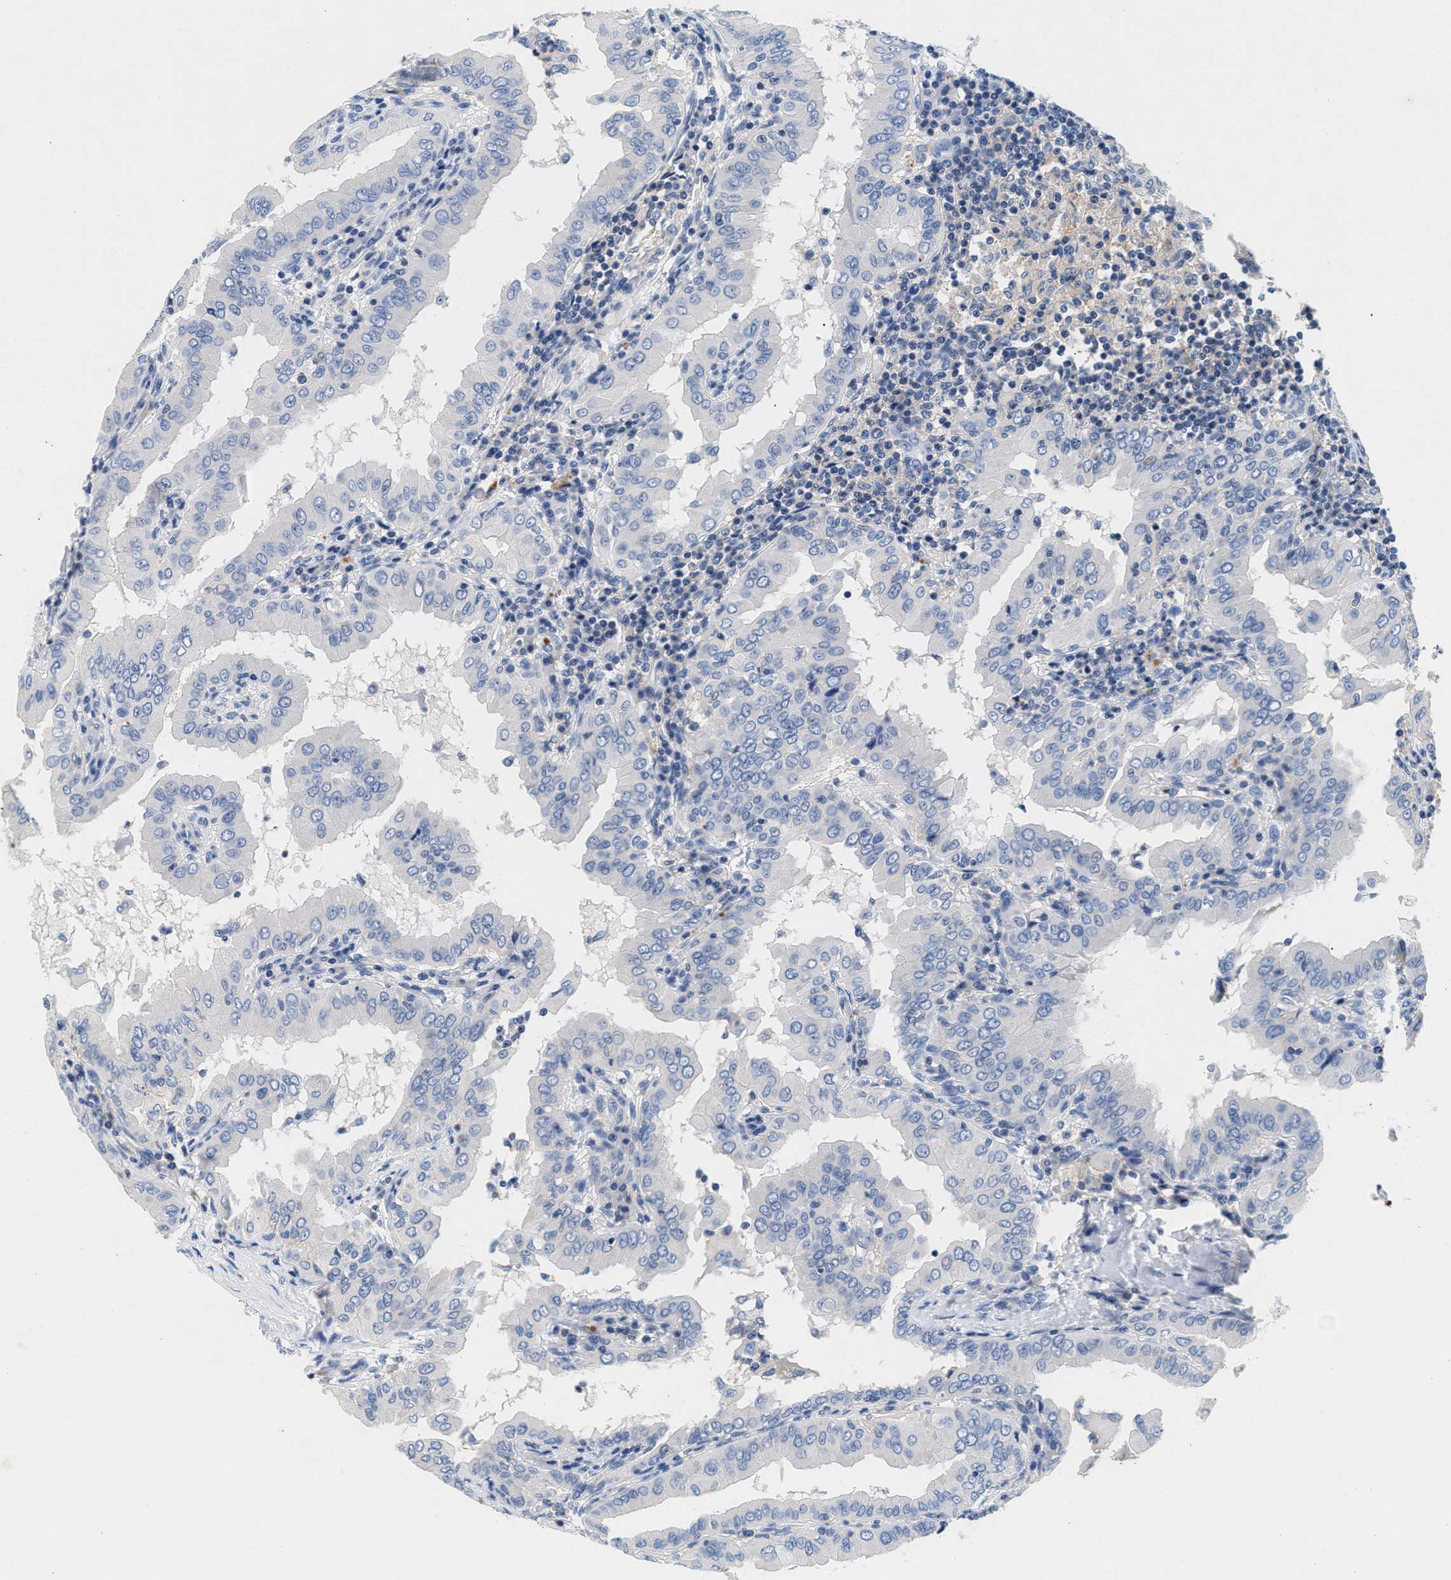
{"staining": {"intensity": "negative", "quantity": "none", "location": "none"}, "tissue": "thyroid cancer", "cell_type": "Tumor cells", "image_type": "cancer", "snomed": [{"axis": "morphology", "description": "Papillary adenocarcinoma, NOS"}, {"axis": "topography", "description": "Thyroid gland"}], "caption": "Tumor cells show no significant protein positivity in thyroid cancer.", "gene": "GNAI3", "patient": {"sex": "male", "age": 33}}